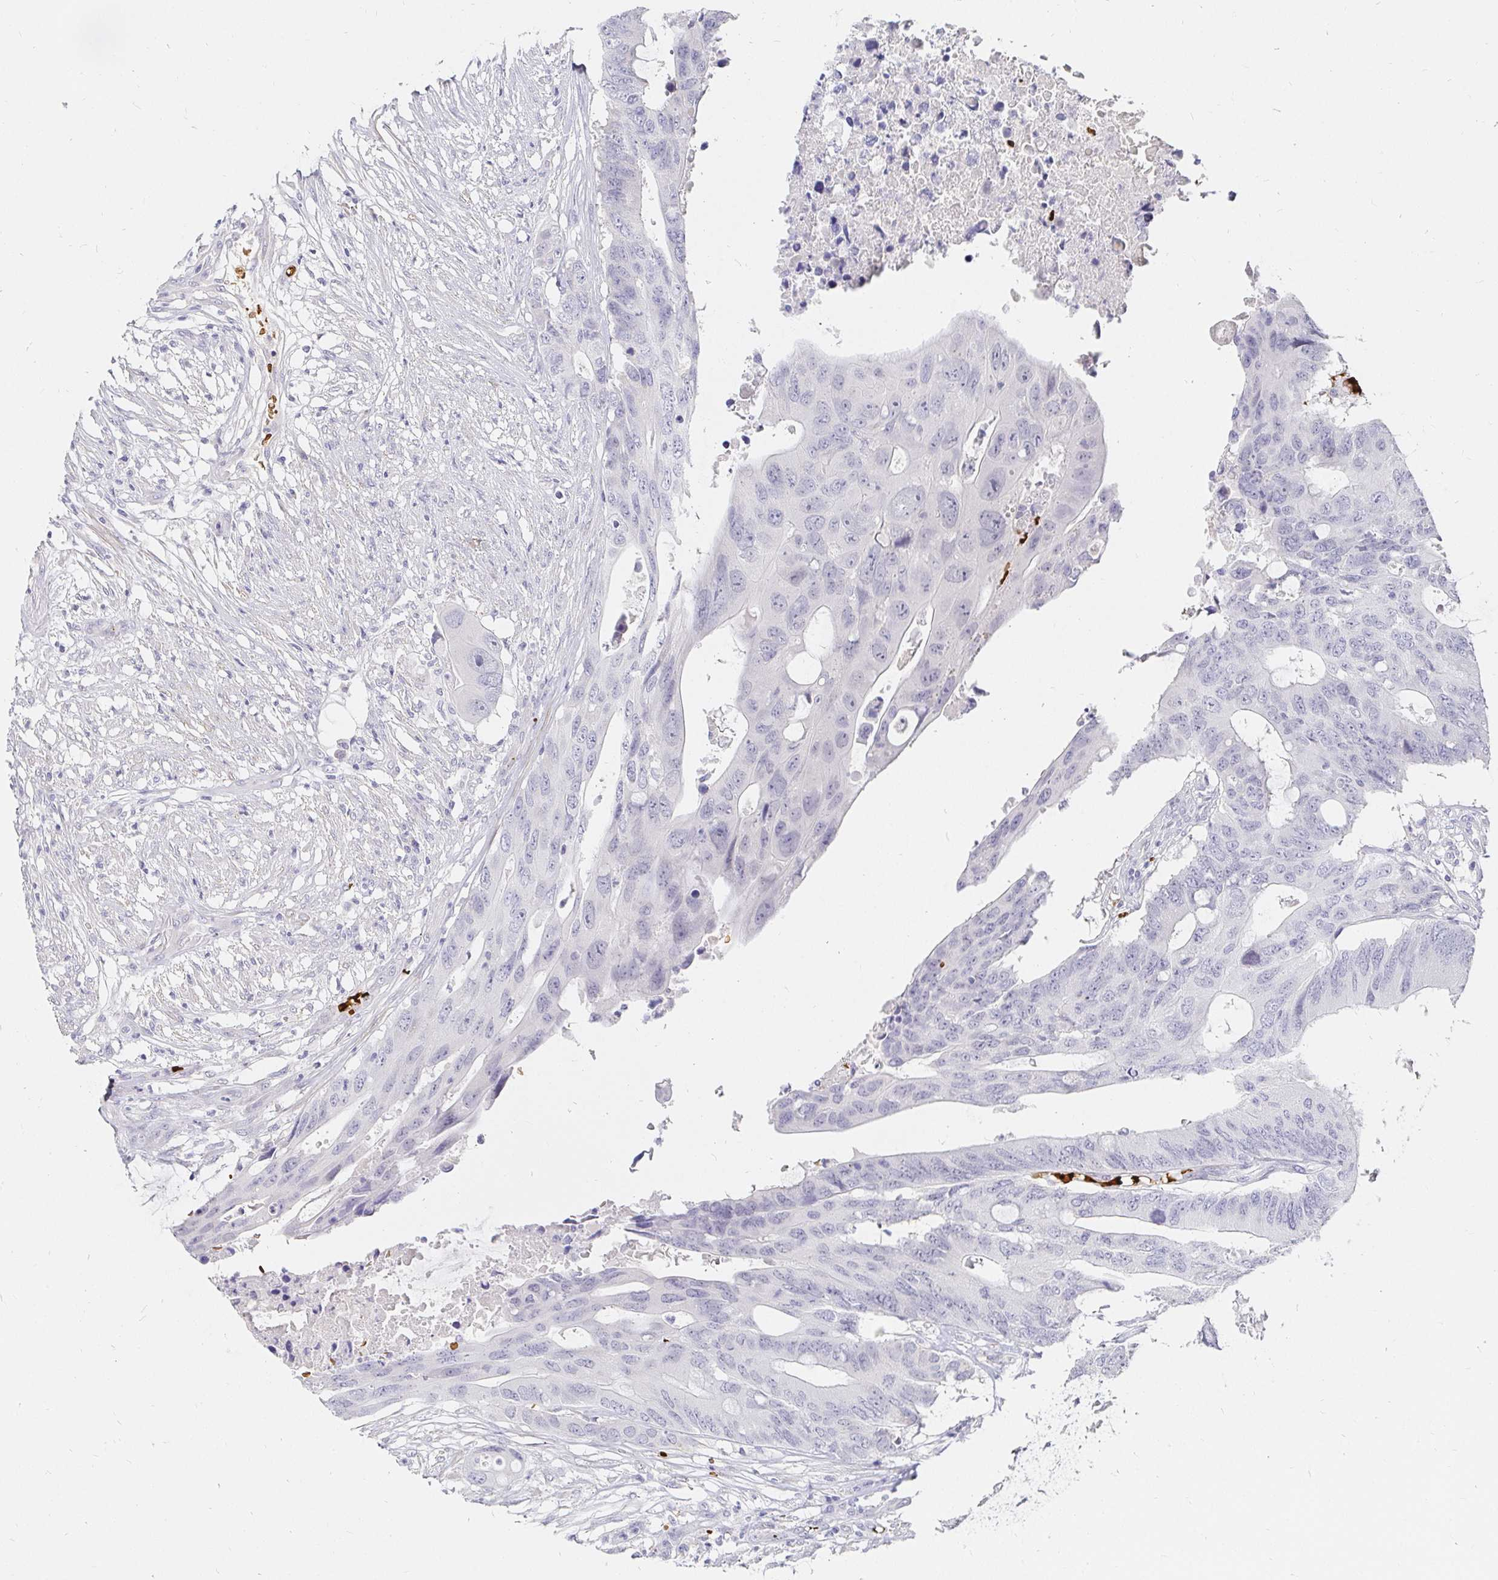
{"staining": {"intensity": "negative", "quantity": "none", "location": "none"}, "tissue": "colorectal cancer", "cell_type": "Tumor cells", "image_type": "cancer", "snomed": [{"axis": "morphology", "description": "Adenocarcinoma, NOS"}, {"axis": "topography", "description": "Colon"}], "caption": "IHC of colorectal cancer (adenocarcinoma) demonstrates no staining in tumor cells.", "gene": "FGF21", "patient": {"sex": "male", "age": 71}}